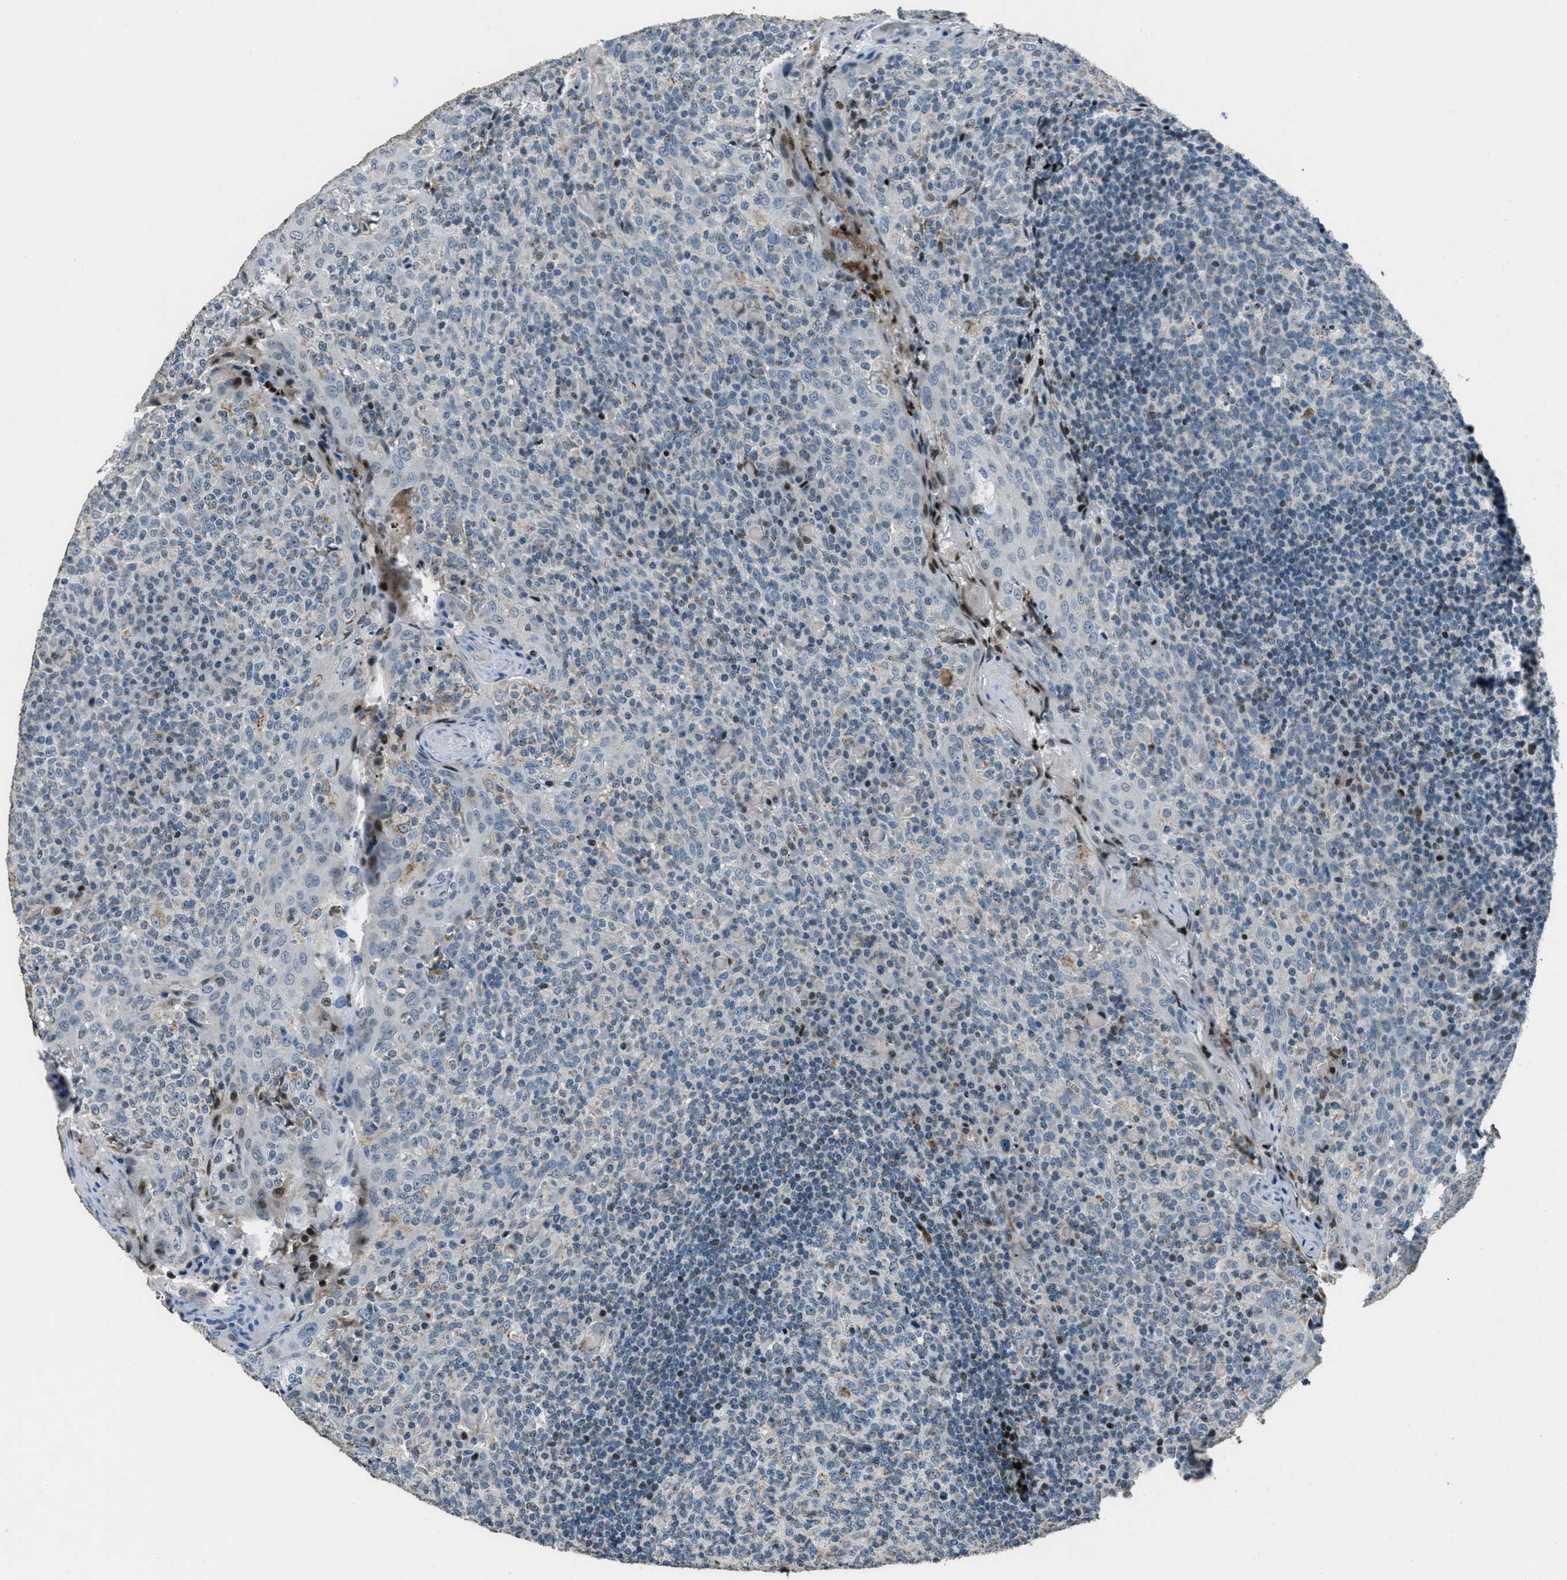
{"staining": {"intensity": "strong", "quantity": "<25%", "location": "nuclear"}, "tissue": "tonsil", "cell_type": "Germinal center cells", "image_type": "normal", "snomed": [{"axis": "morphology", "description": "Normal tissue, NOS"}, {"axis": "topography", "description": "Tonsil"}], "caption": "The histopathology image reveals immunohistochemical staining of normal tonsil. There is strong nuclear expression is appreciated in approximately <25% of germinal center cells. The staining was performed using DAB, with brown indicating positive protein expression. Nuclei are stained blue with hematoxylin.", "gene": "GPC6", "patient": {"sex": "female", "age": 19}}